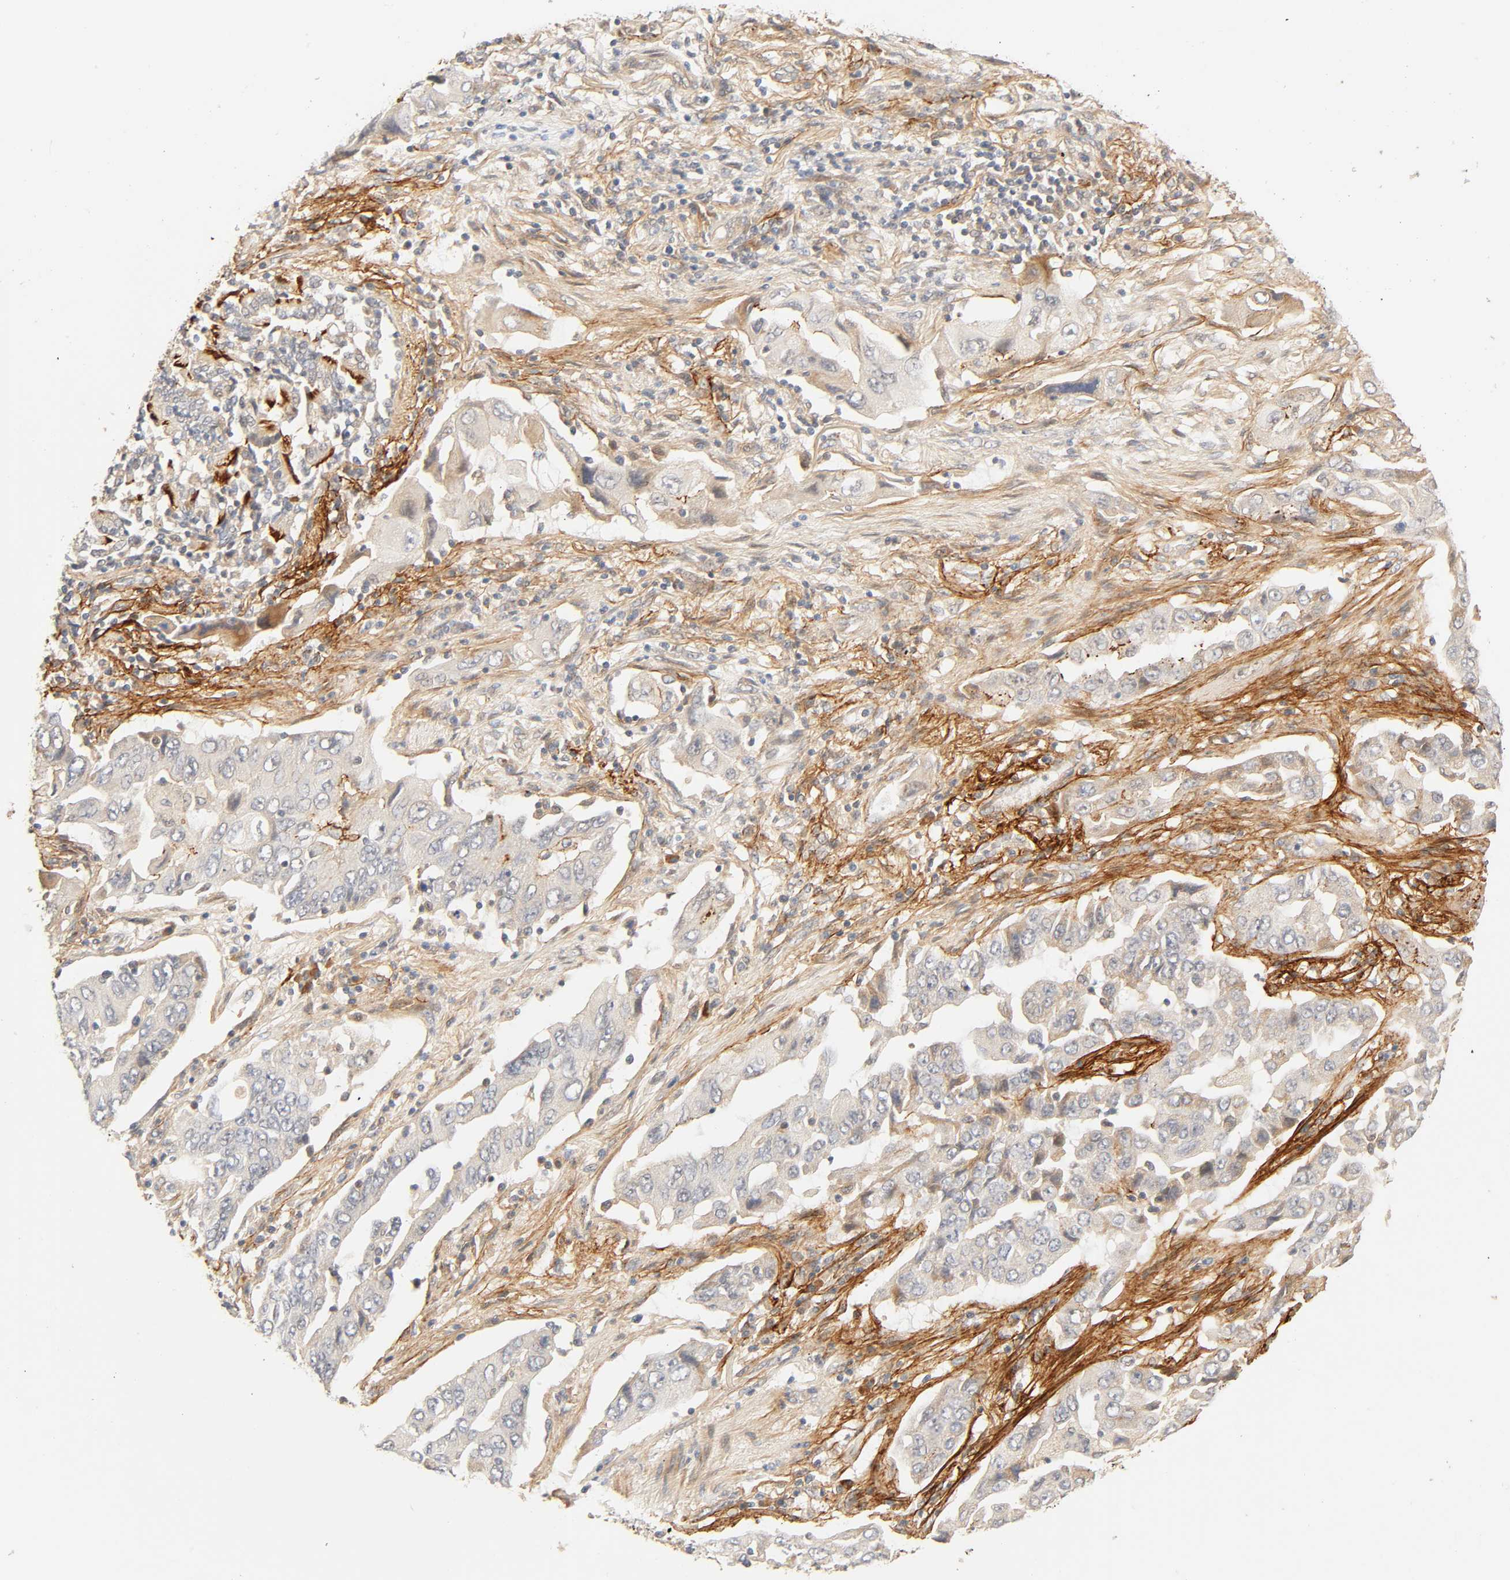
{"staining": {"intensity": "weak", "quantity": "<25%", "location": "cytoplasmic/membranous"}, "tissue": "lung cancer", "cell_type": "Tumor cells", "image_type": "cancer", "snomed": [{"axis": "morphology", "description": "Adenocarcinoma, NOS"}, {"axis": "topography", "description": "Lung"}], "caption": "Immunohistochemistry histopathology image of neoplastic tissue: human lung adenocarcinoma stained with DAB reveals no significant protein expression in tumor cells. The staining was performed using DAB (3,3'-diaminobenzidine) to visualize the protein expression in brown, while the nuclei were stained in blue with hematoxylin (Magnification: 20x).", "gene": "CACNA1G", "patient": {"sex": "female", "age": 65}}